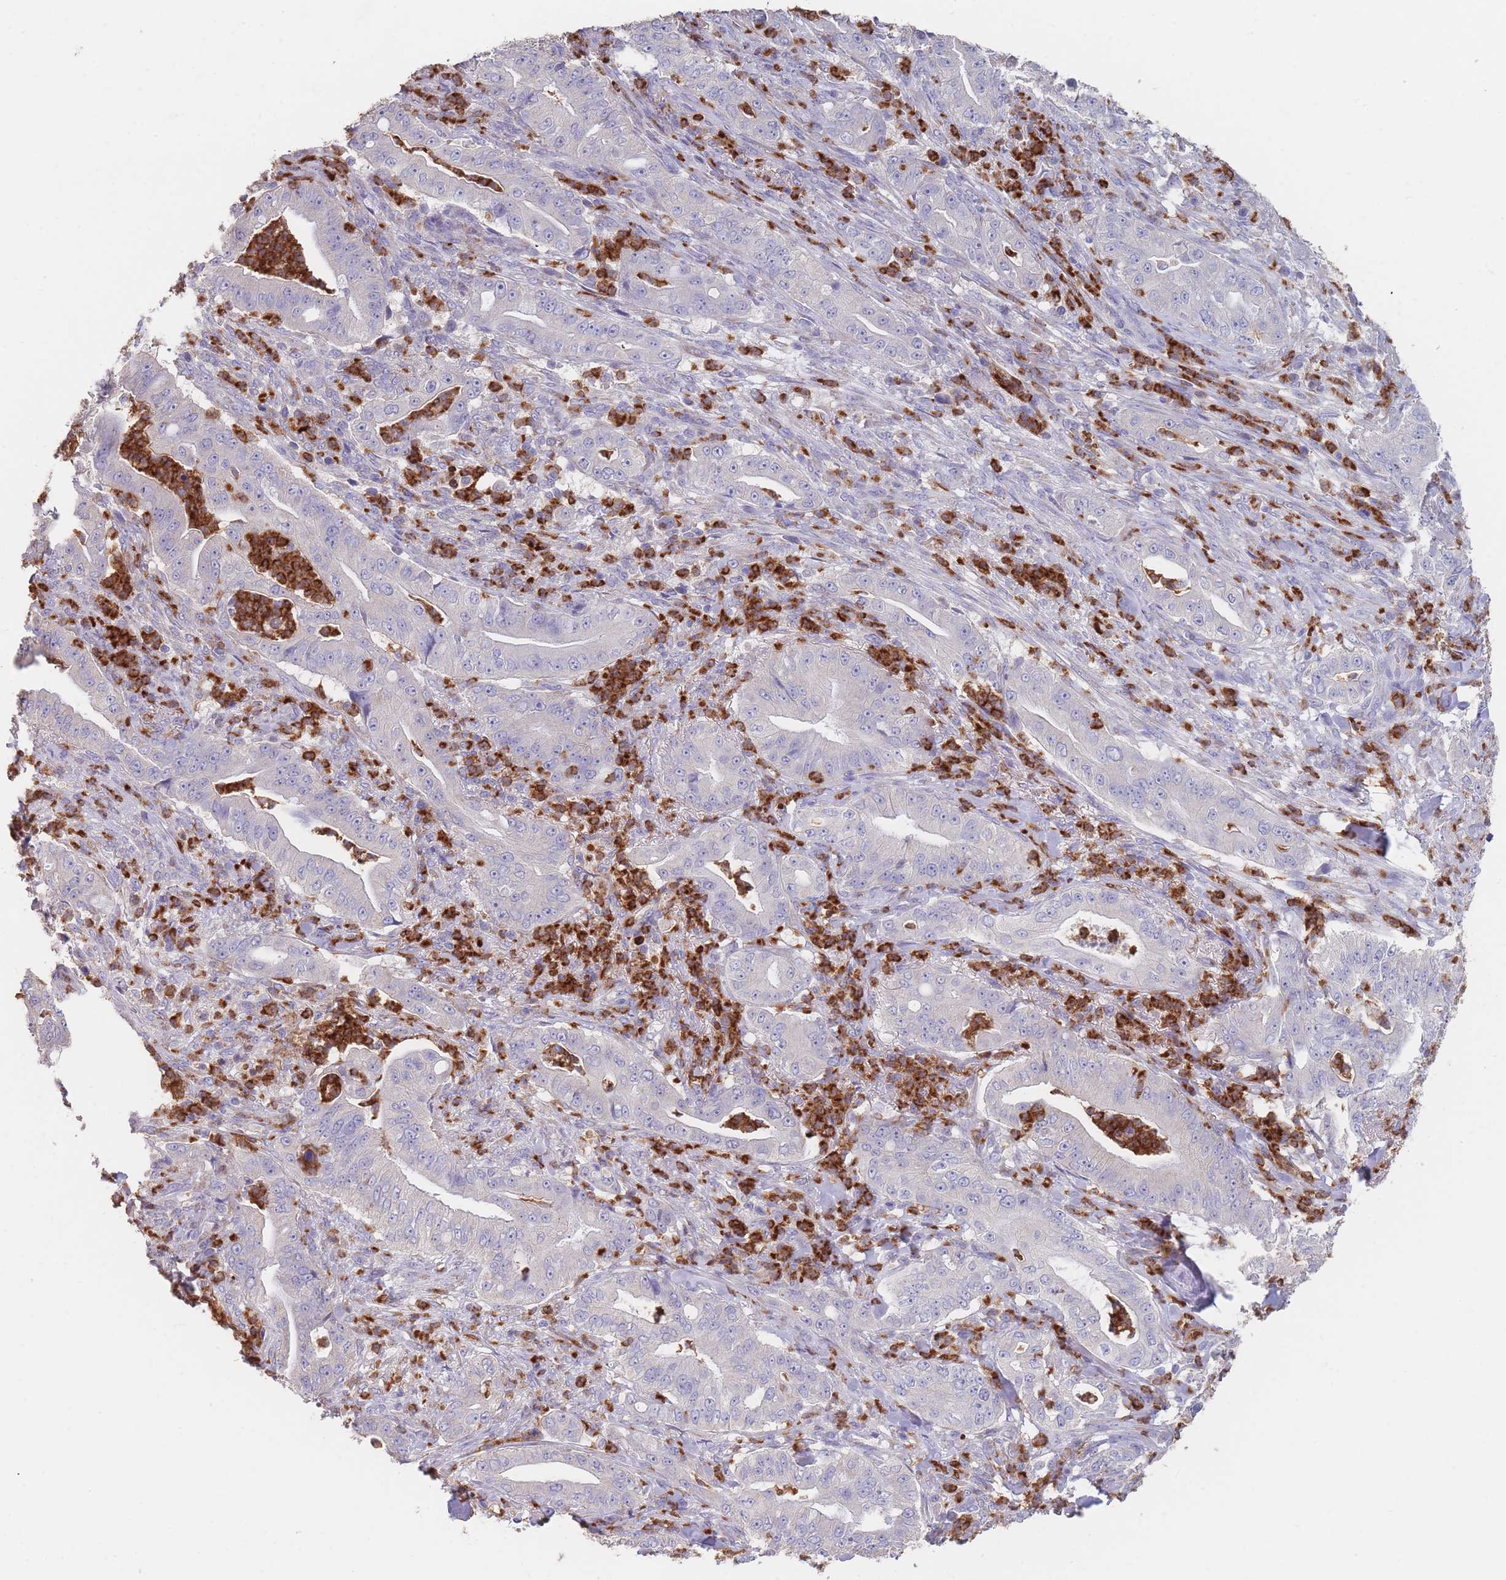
{"staining": {"intensity": "negative", "quantity": "none", "location": "none"}, "tissue": "pancreatic cancer", "cell_type": "Tumor cells", "image_type": "cancer", "snomed": [{"axis": "morphology", "description": "Adenocarcinoma, NOS"}, {"axis": "topography", "description": "Pancreas"}], "caption": "Pancreatic cancer stained for a protein using immunohistochemistry demonstrates no expression tumor cells.", "gene": "CLEC12A", "patient": {"sex": "male", "age": 71}}